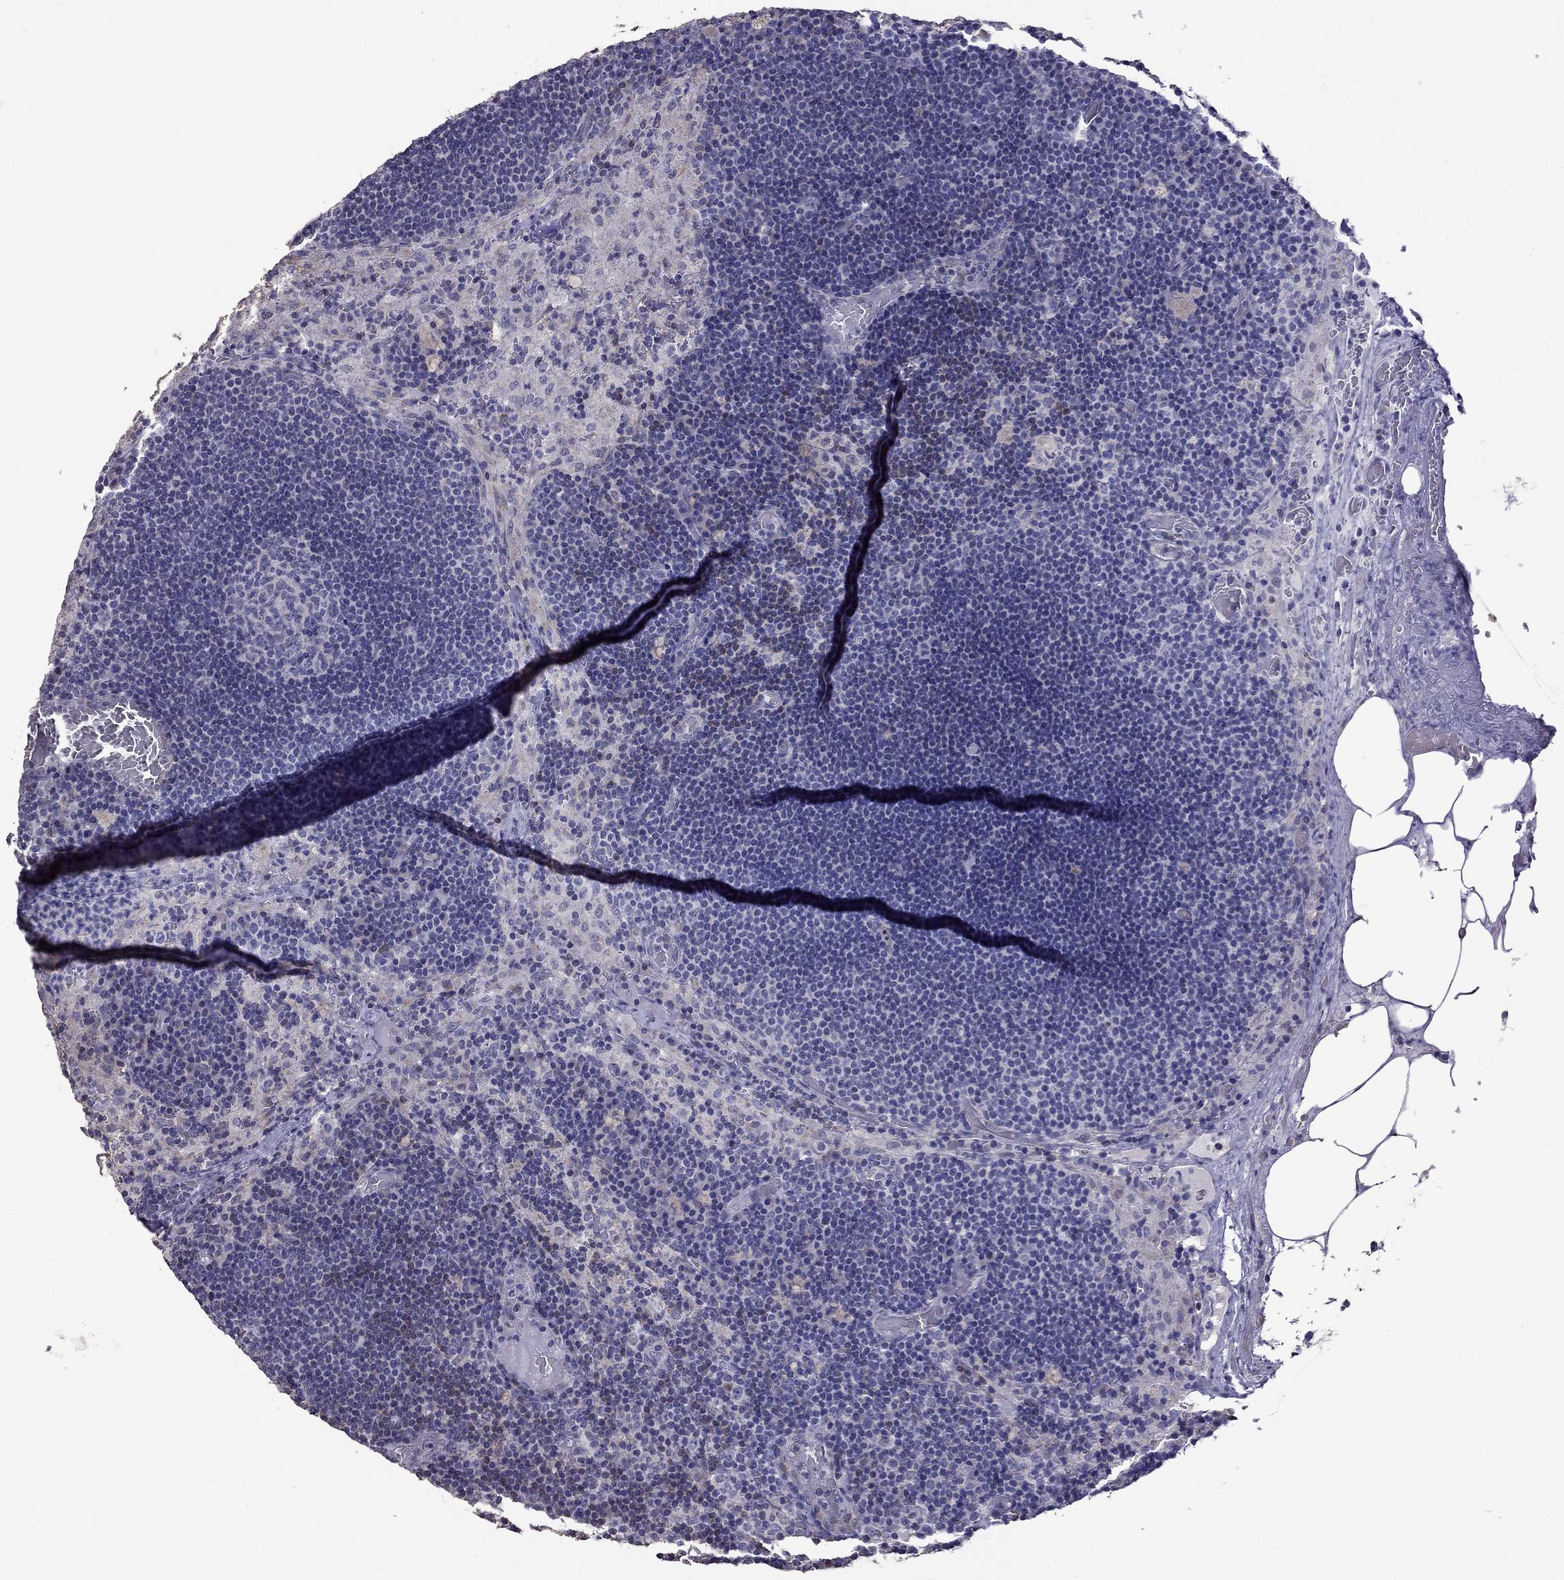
{"staining": {"intensity": "negative", "quantity": "none", "location": "none"}, "tissue": "lymph node", "cell_type": "Germinal center cells", "image_type": "normal", "snomed": [{"axis": "morphology", "description": "Normal tissue, NOS"}, {"axis": "topography", "description": "Lymph node"}], "caption": "Micrograph shows no protein staining in germinal center cells of unremarkable lymph node.", "gene": "AK5", "patient": {"sex": "male", "age": 63}}